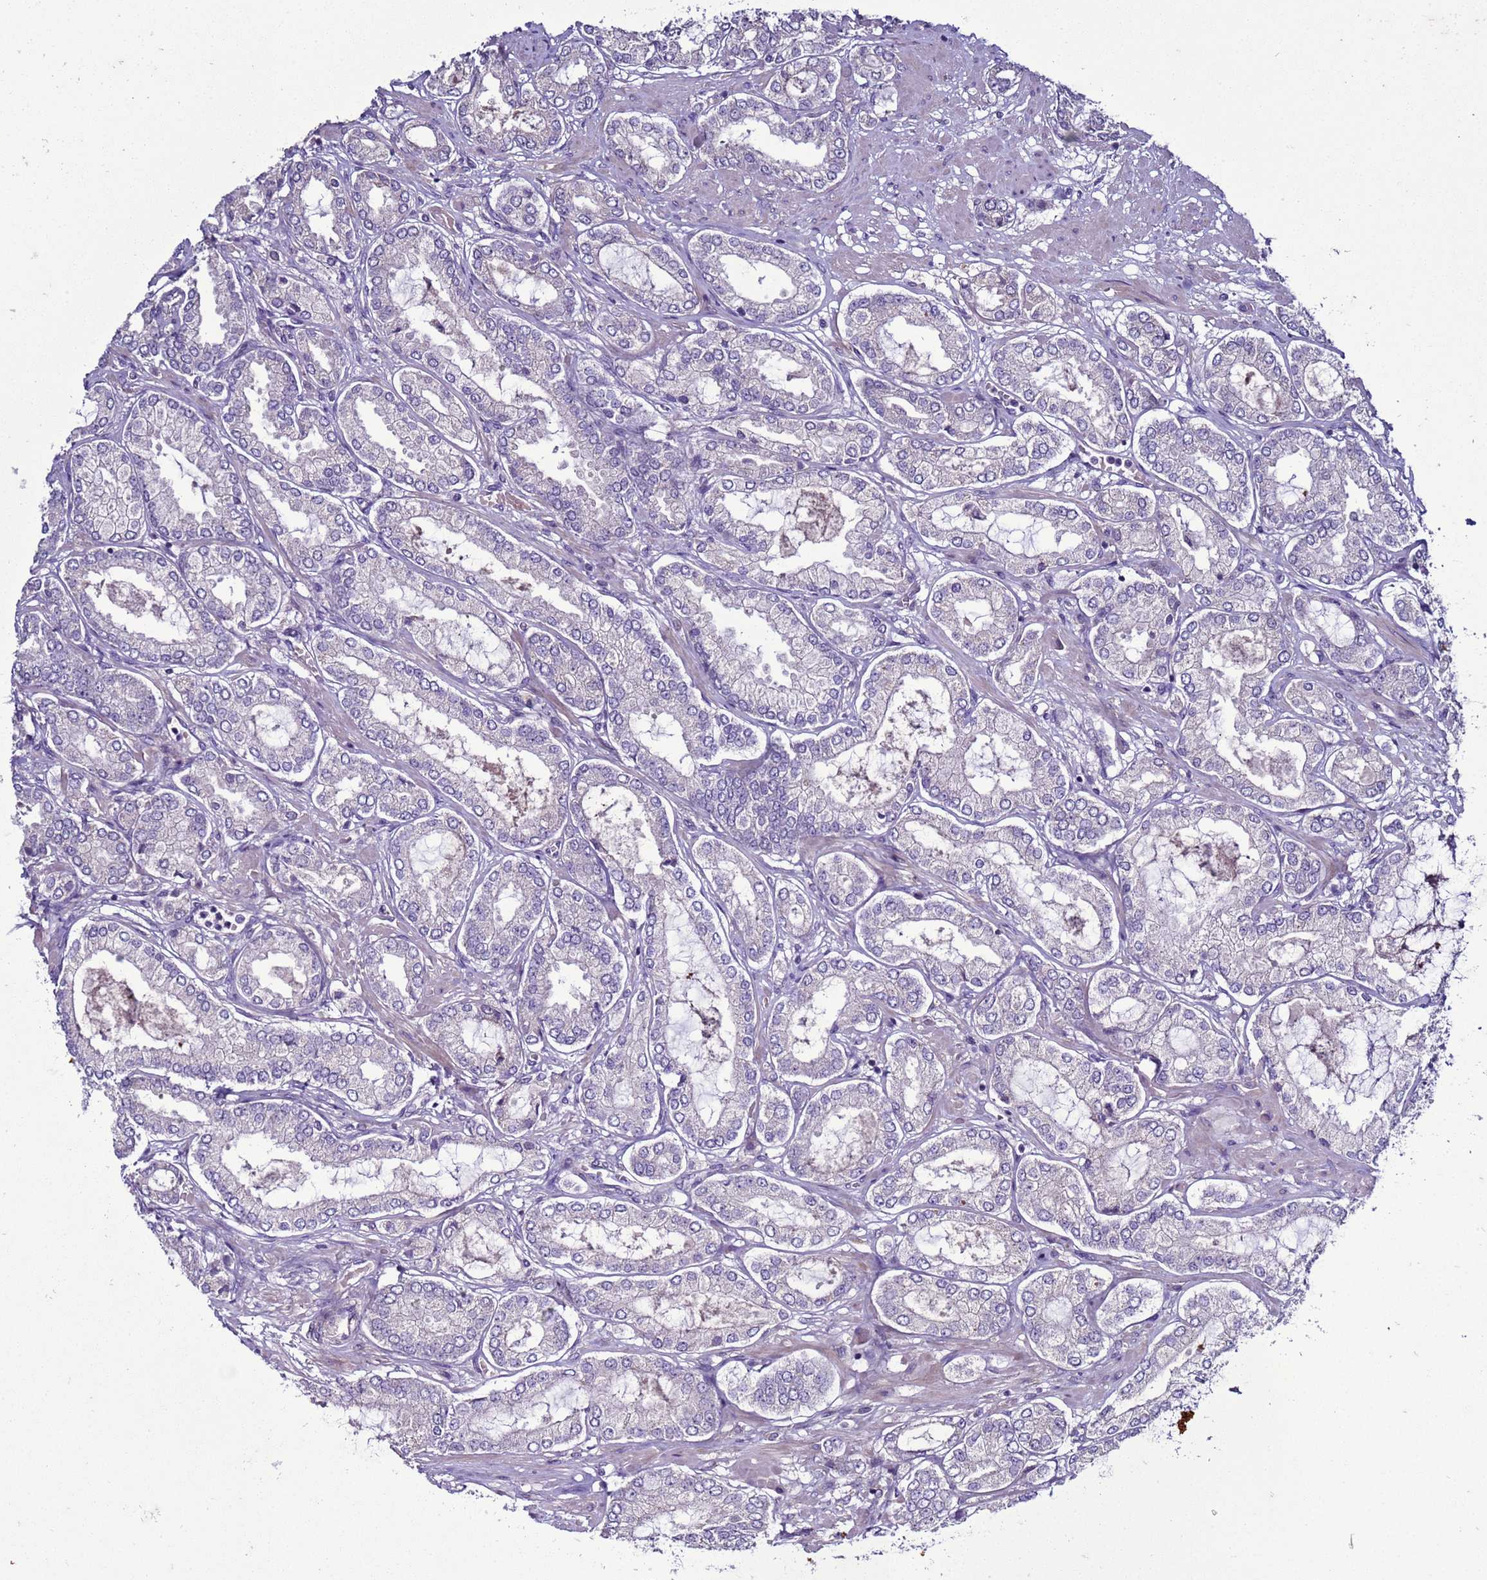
{"staining": {"intensity": "negative", "quantity": "none", "location": "none"}, "tissue": "prostate cancer", "cell_type": "Tumor cells", "image_type": "cancer", "snomed": [{"axis": "morphology", "description": "Adenocarcinoma, High grade"}, {"axis": "topography", "description": "Prostate"}], "caption": "Tumor cells are negative for protein expression in human adenocarcinoma (high-grade) (prostate).", "gene": "RABL2B", "patient": {"sex": "male", "age": 68}}